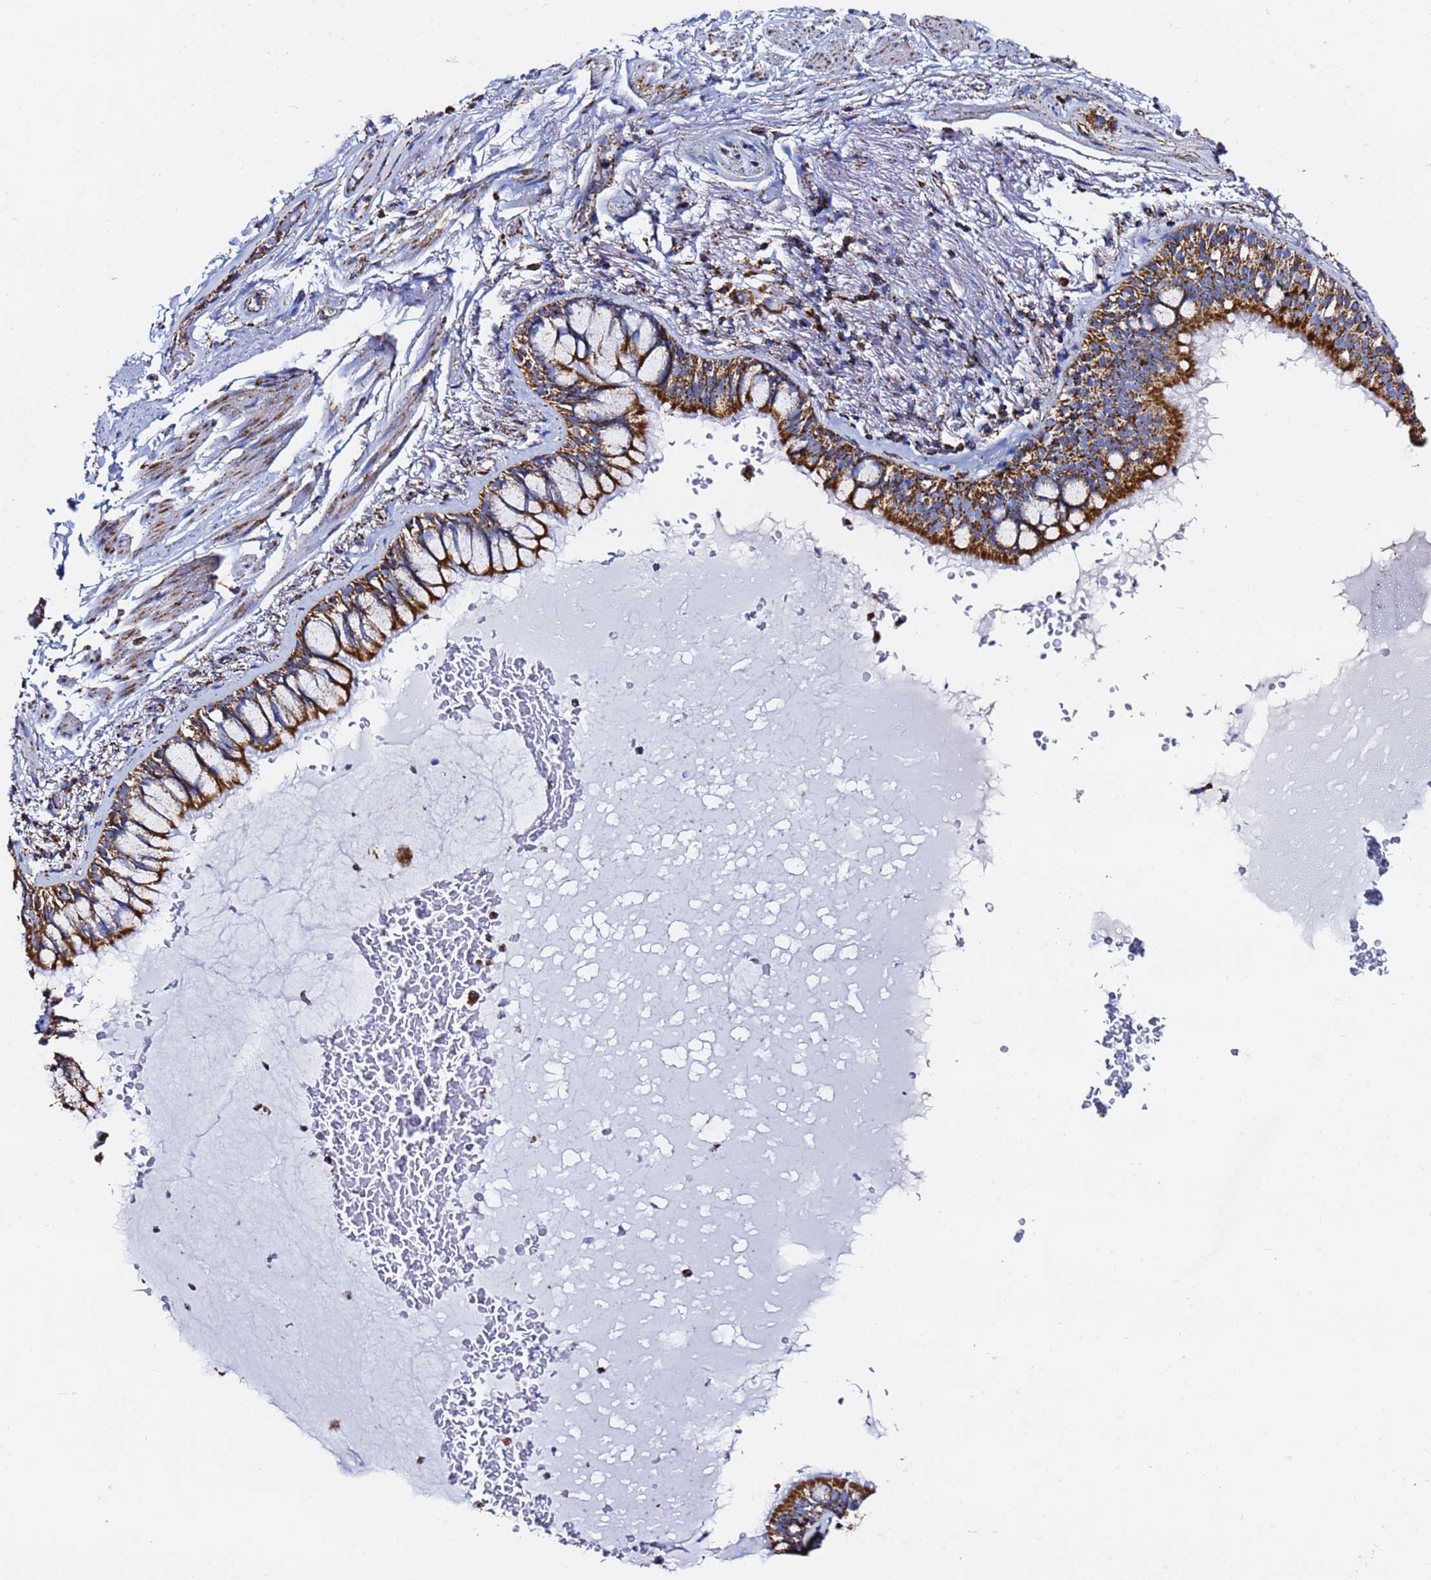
{"staining": {"intensity": "strong", "quantity": ">75%", "location": "cytoplasmic/membranous"}, "tissue": "bronchus", "cell_type": "Respiratory epithelial cells", "image_type": "normal", "snomed": [{"axis": "morphology", "description": "Normal tissue, NOS"}, {"axis": "topography", "description": "Bronchus"}], "caption": "Immunohistochemical staining of unremarkable bronchus reveals strong cytoplasmic/membranous protein positivity in approximately >75% of respiratory epithelial cells. (DAB IHC with brightfield microscopy, high magnification).", "gene": "PHB2", "patient": {"sex": "male", "age": 70}}